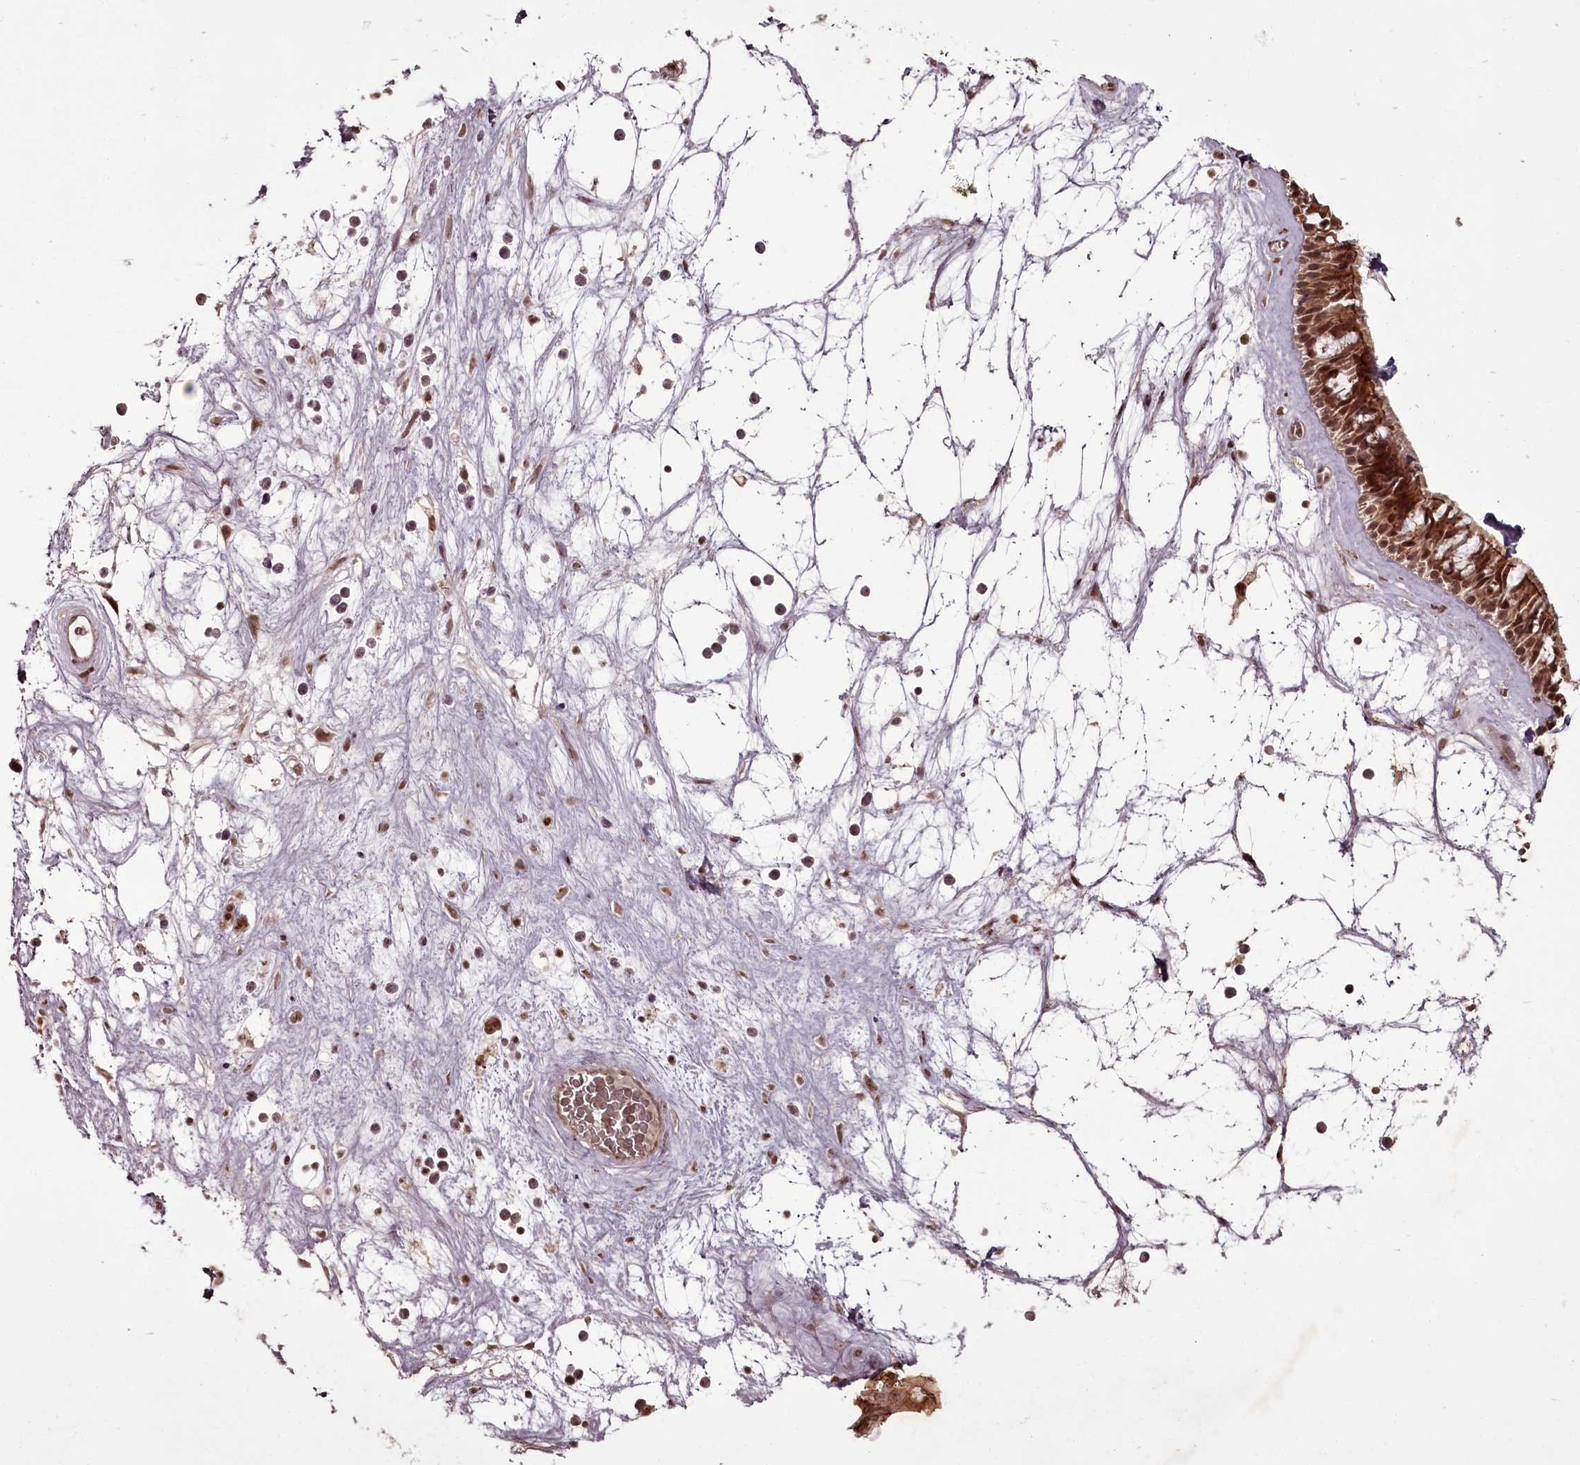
{"staining": {"intensity": "moderate", "quantity": ">75%", "location": "cytoplasmic/membranous,nuclear"}, "tissue": "nasopharynx", "cell_type": "Respiratory epithelial cells", "image_type": "normal", "snomed": [{"axis": "morphology", "description": "Normal tissue, NOS"}, {"axis": "topography", "description": "Nasopharynx"}], "caption": "Immunohistochemistry image of benign nasopharynx: human nasopharynx stained using immunohistochemistry (IHC) reveals medium levels of moderate protein expression localized specifically in the cytoplasmic/membranous,nuclear of respiratory epithelial cells, appearing as a cytoplasmic/membranous,nuclear brown color.", "gene": "CEP83", "patient": {"sex": "male", "age": 64}}